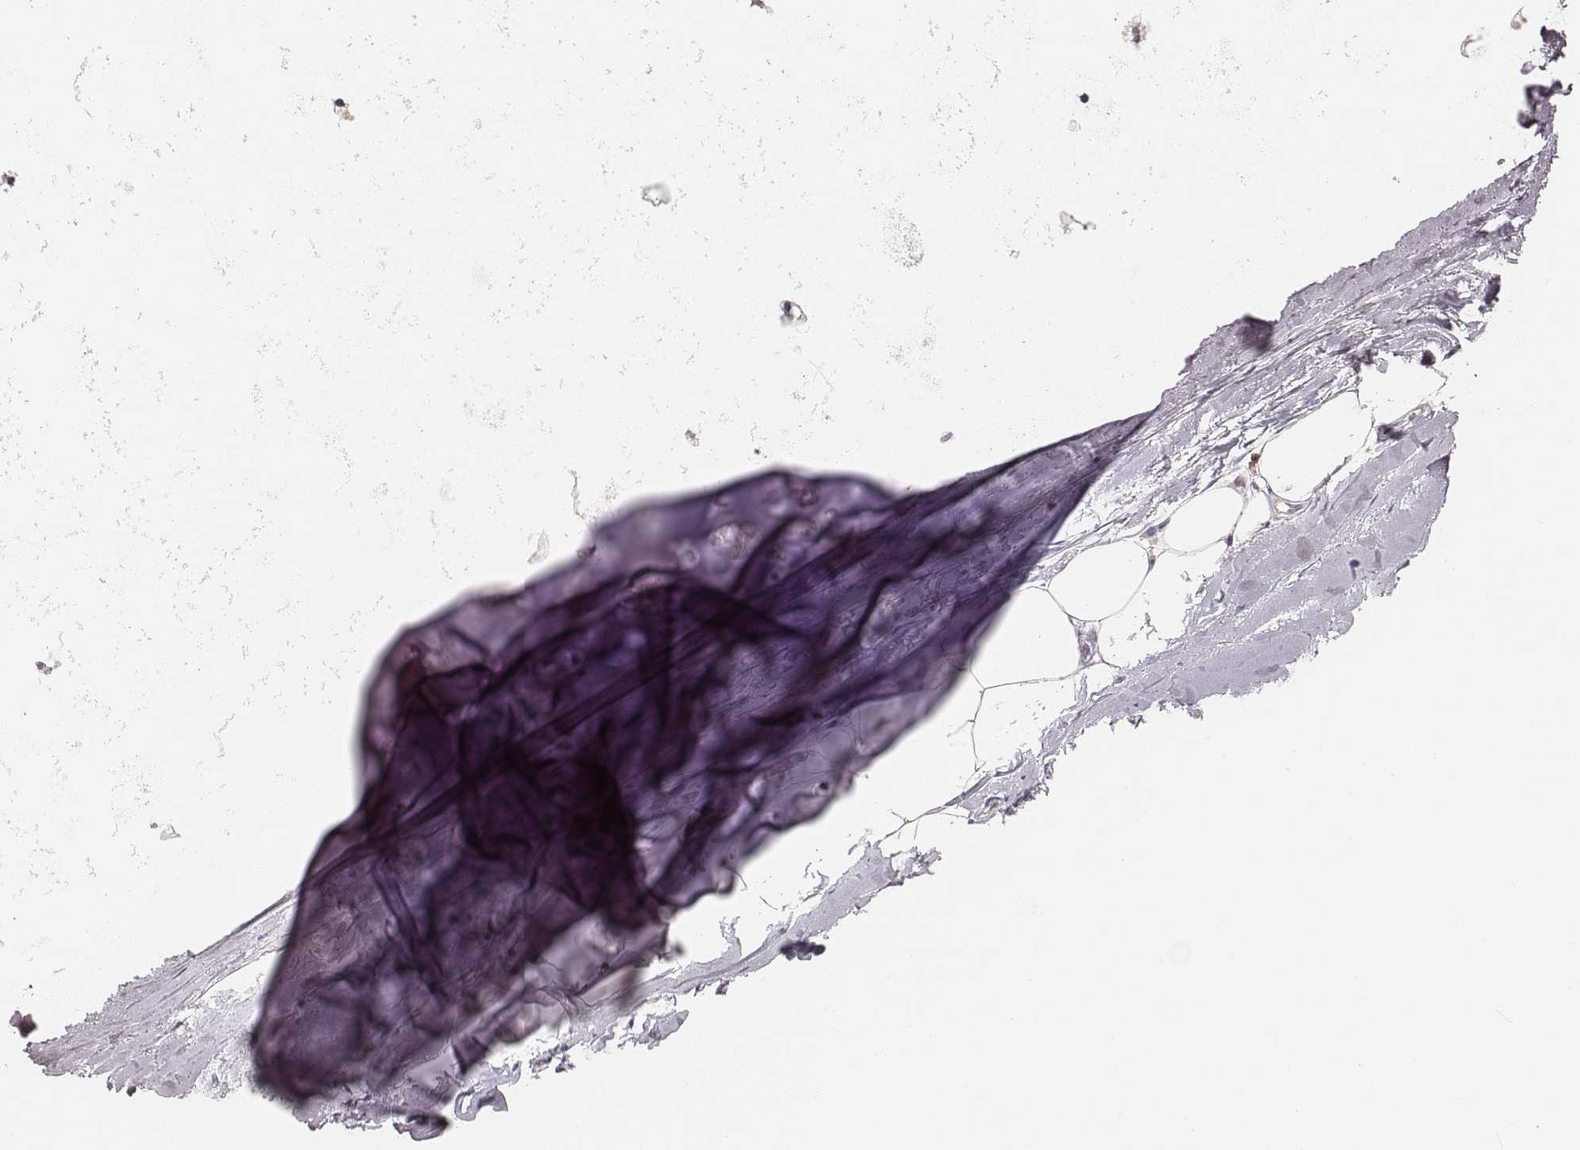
{"staining": {"intensity": "negative", "quantity": "none", "location": "none"}, "tissue": "adipose tissue", "cell_type": "Adipocytes", "image_type": "normal", "snomed": [{"axis": "morphology", "description": "Normal tissue, NOS"}, {"axis": "topography", "description": "Lymph node"}, {"axis": "topography", "description": "Bronchus"}], "caption": "There is no significant expression in adipocytes of adipose tissue. (DAB (3,3'-diaminobenzidine) immunohistochemistry, high magnification).", "gene": "CD8A", "patient": {"sex": "female", "age": 70}}